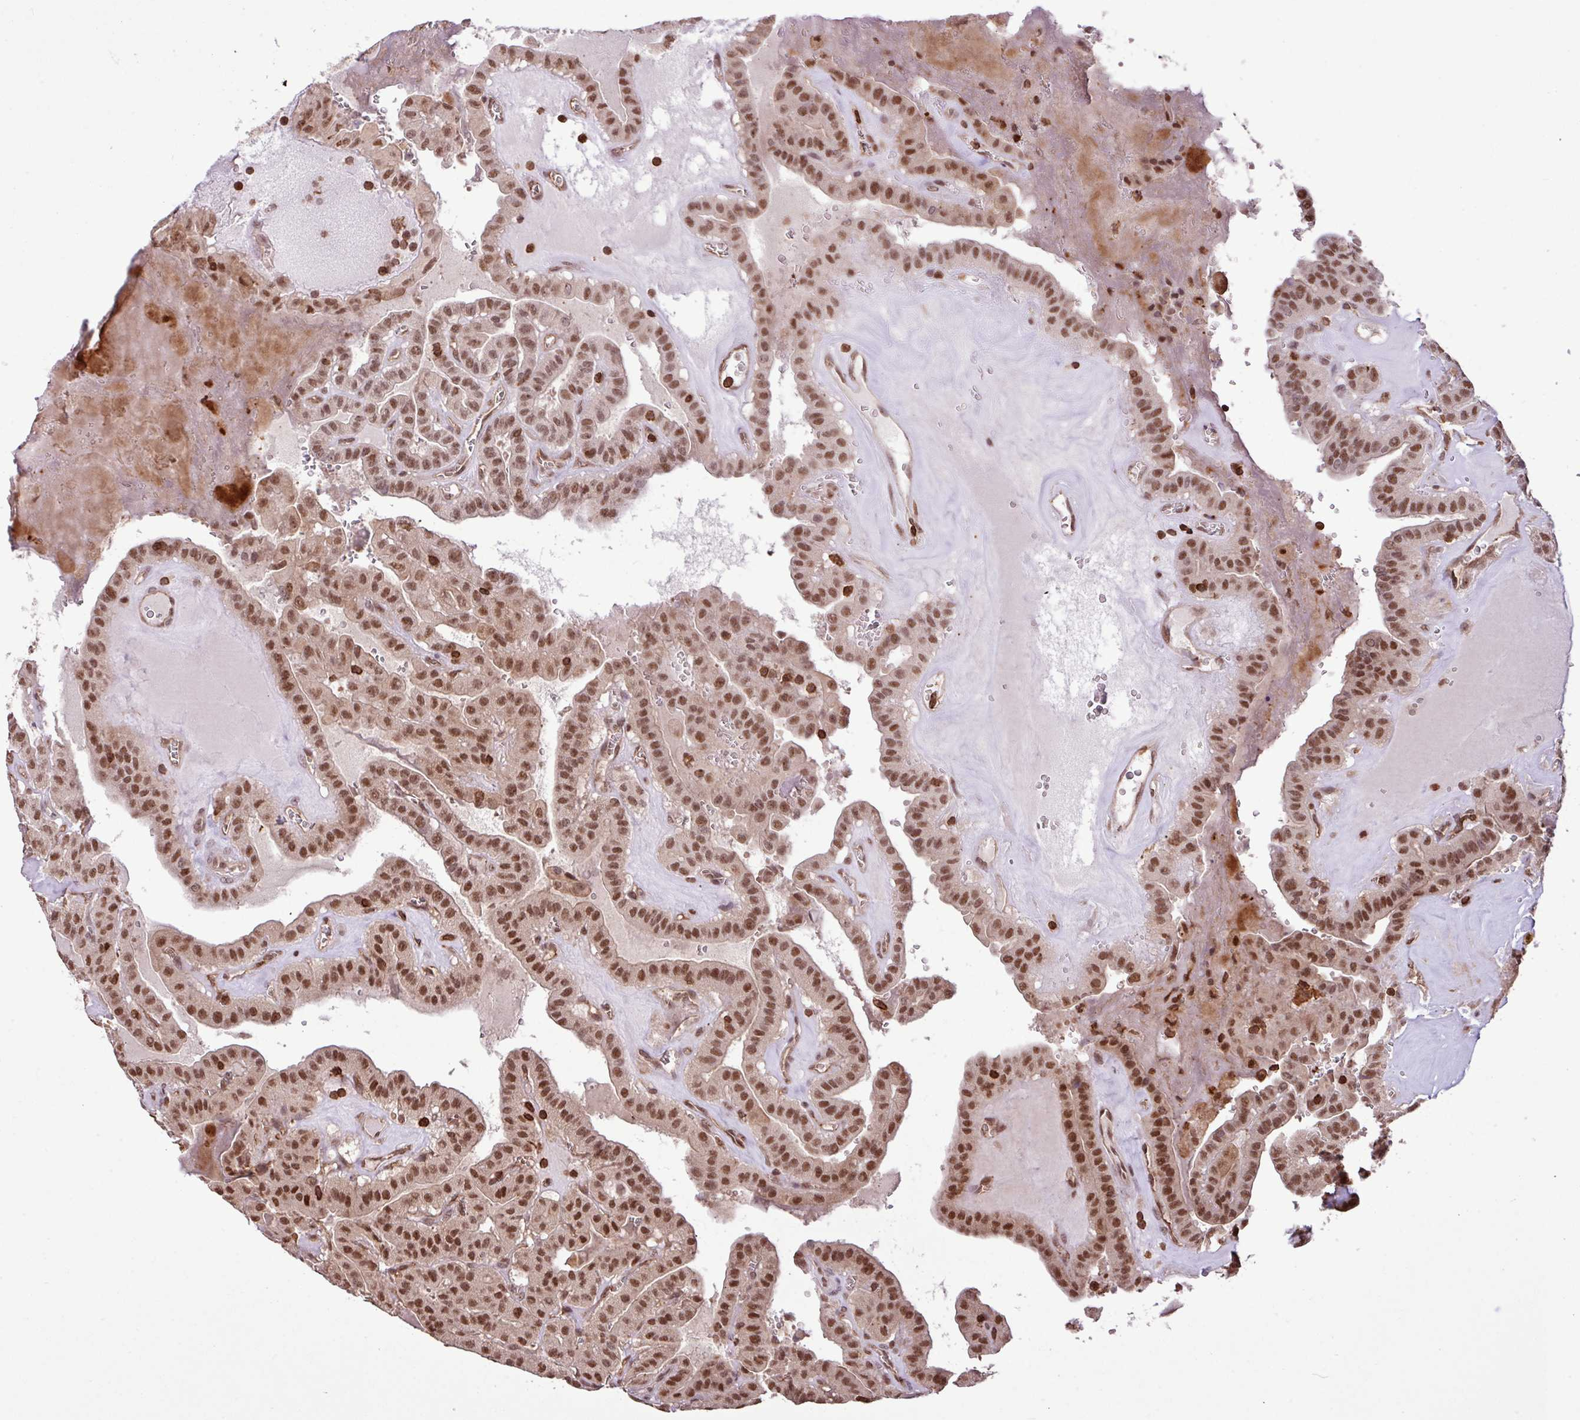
{"staining": {"intensity": "moderate", "quantity": ">75%", "location": "nuclear"}, "tissue": "thyroid cancer", "cell_type": "Tumor cells", "image_type": "cancer", "snomed": [{"axis": "morphology", "description": "Papillary adenocarcinoma, NOS"}, {"axis": "topography", "description": "Thyroid gland"}], "caption": "Immunohistochemistry (IHC) image of neoplastic tissue: human thyroid cancer stained using immunohistochemistry demonstrates medium levels of moderate protein expression localized specifically in the nuclear of tumor cells, appearing as a nuclear brown color.", "gene": "GON7", "patient": {"sex": "male", "age": 52}}